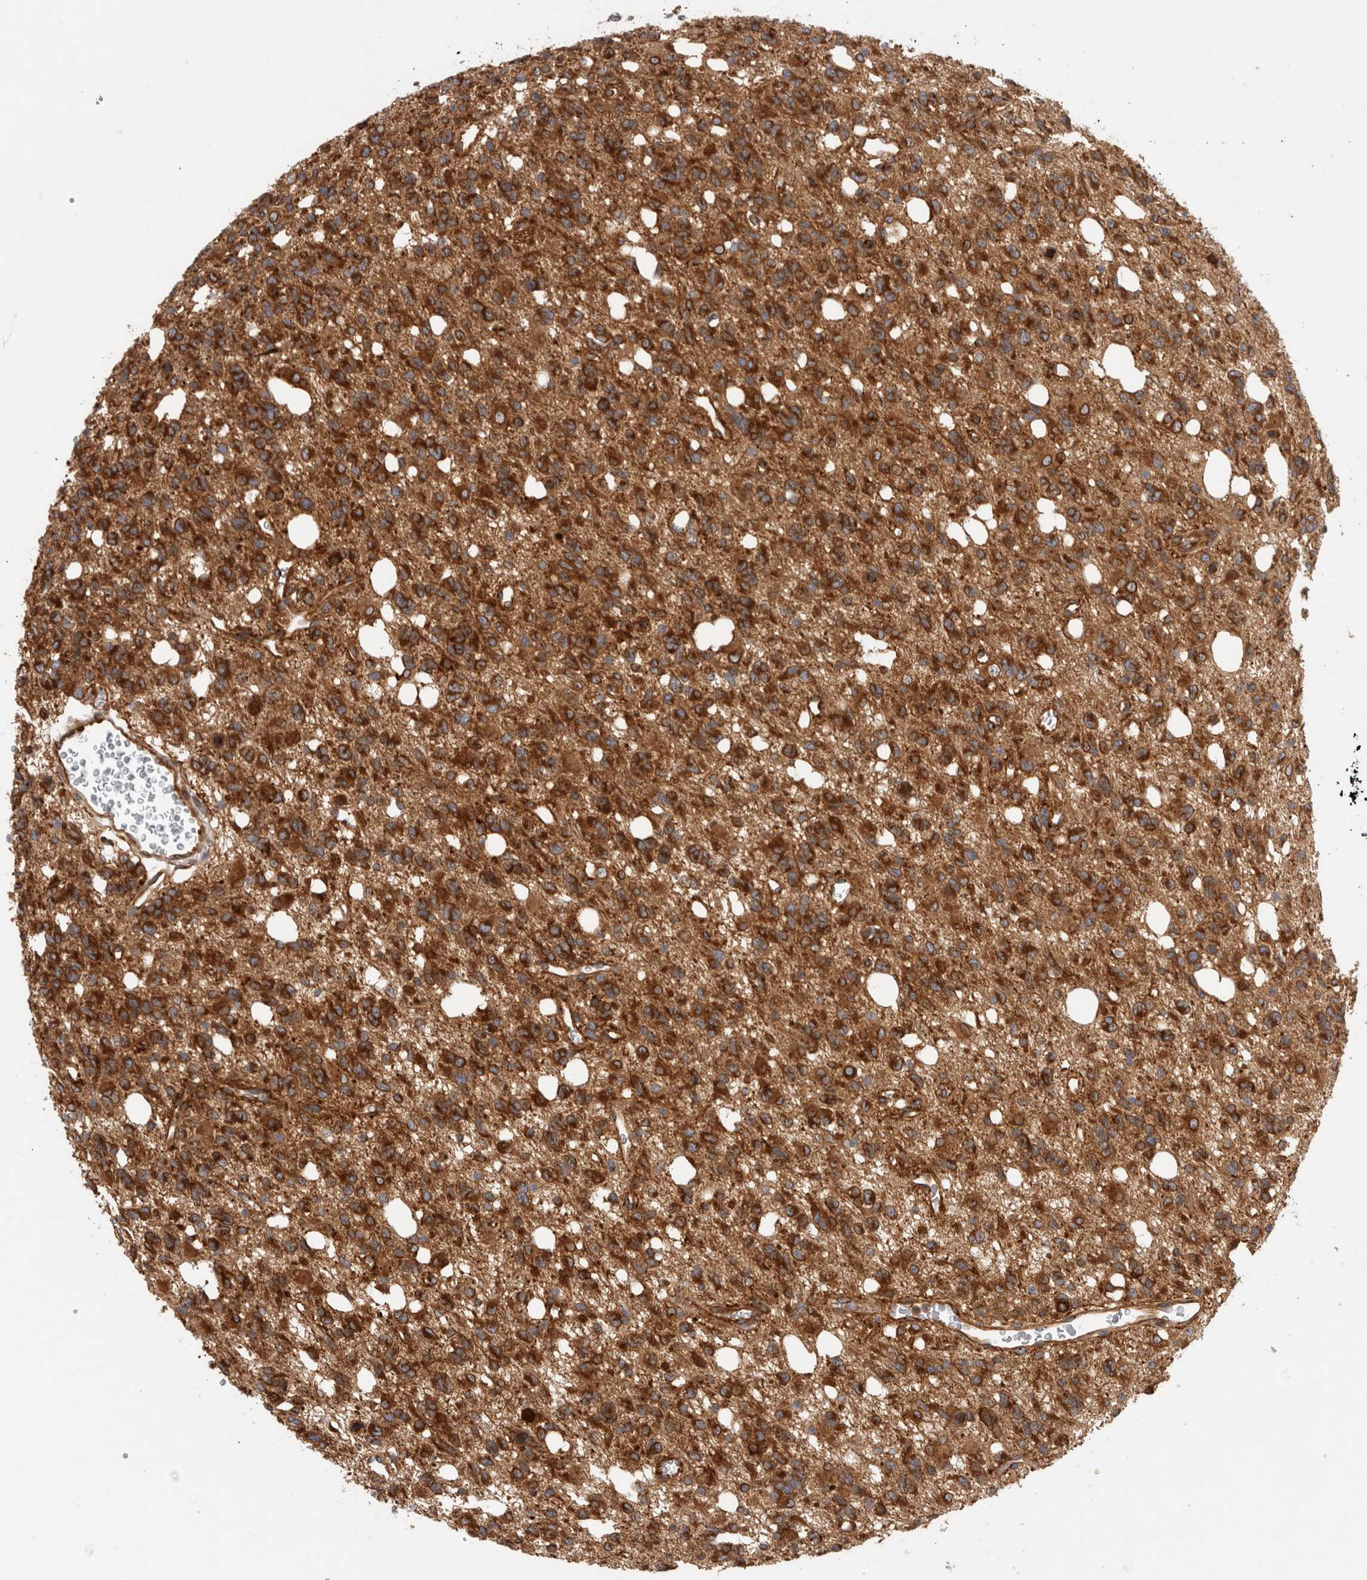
{"staining": {"intensity": "strong", "quantity": ">75%", "location": "cytoplasmic/membranous"}, "tissue": "glioma", "cell_type": "Tumor cells", "image_type": "cancer", "snomed": [{"axis": "morphology", "description": "Glioma, malignant, High grade"}, {"axis": "topography", "description": "Brain"}], "caption": "About >75% of tumor cells in high-grade glioma (malignant) demonstrate strong cytoplasmic/membranous protein staining as visualized by brown immunohistochemical staining.", "gene": "GPR150", "patient": {"sex": "female", "age": 62}}